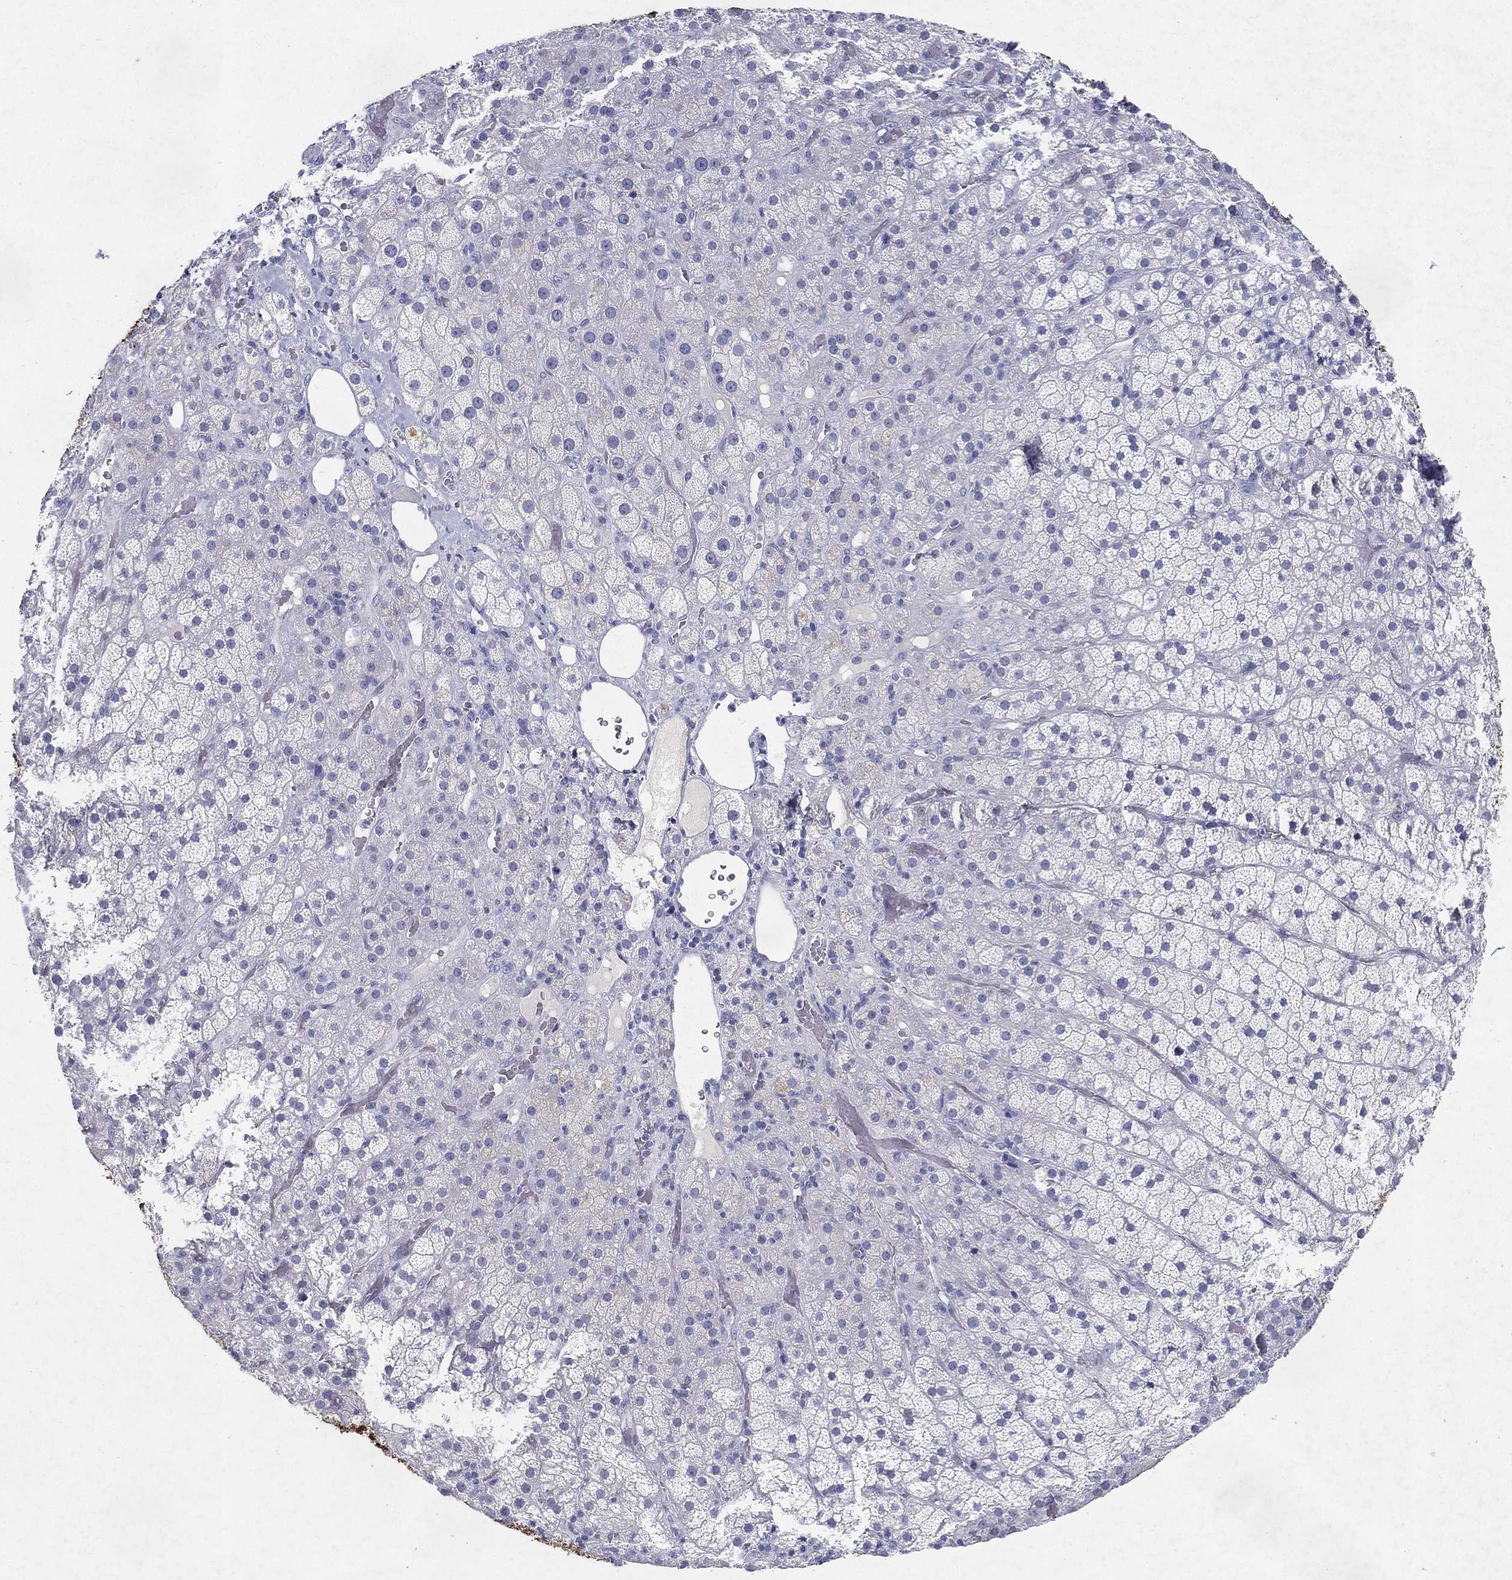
{"staining": {"intensity": "negative", "quantity": "none", "location": "none"}, "tissue": "adrenal gland", "cell_type": "Glandular cells", "image_type": "normal", "snomed": [{"axis": "morphology", "description": "Normal tissue, NOS"}, {"axis": "topography", "description": "Adrenal gland"}], "caption": "Micrograph shows no protein positivity in glandular cells of normal adrenal gland.", "gene": "RGS13", "patient": {"sex": "male", "age": 57}}